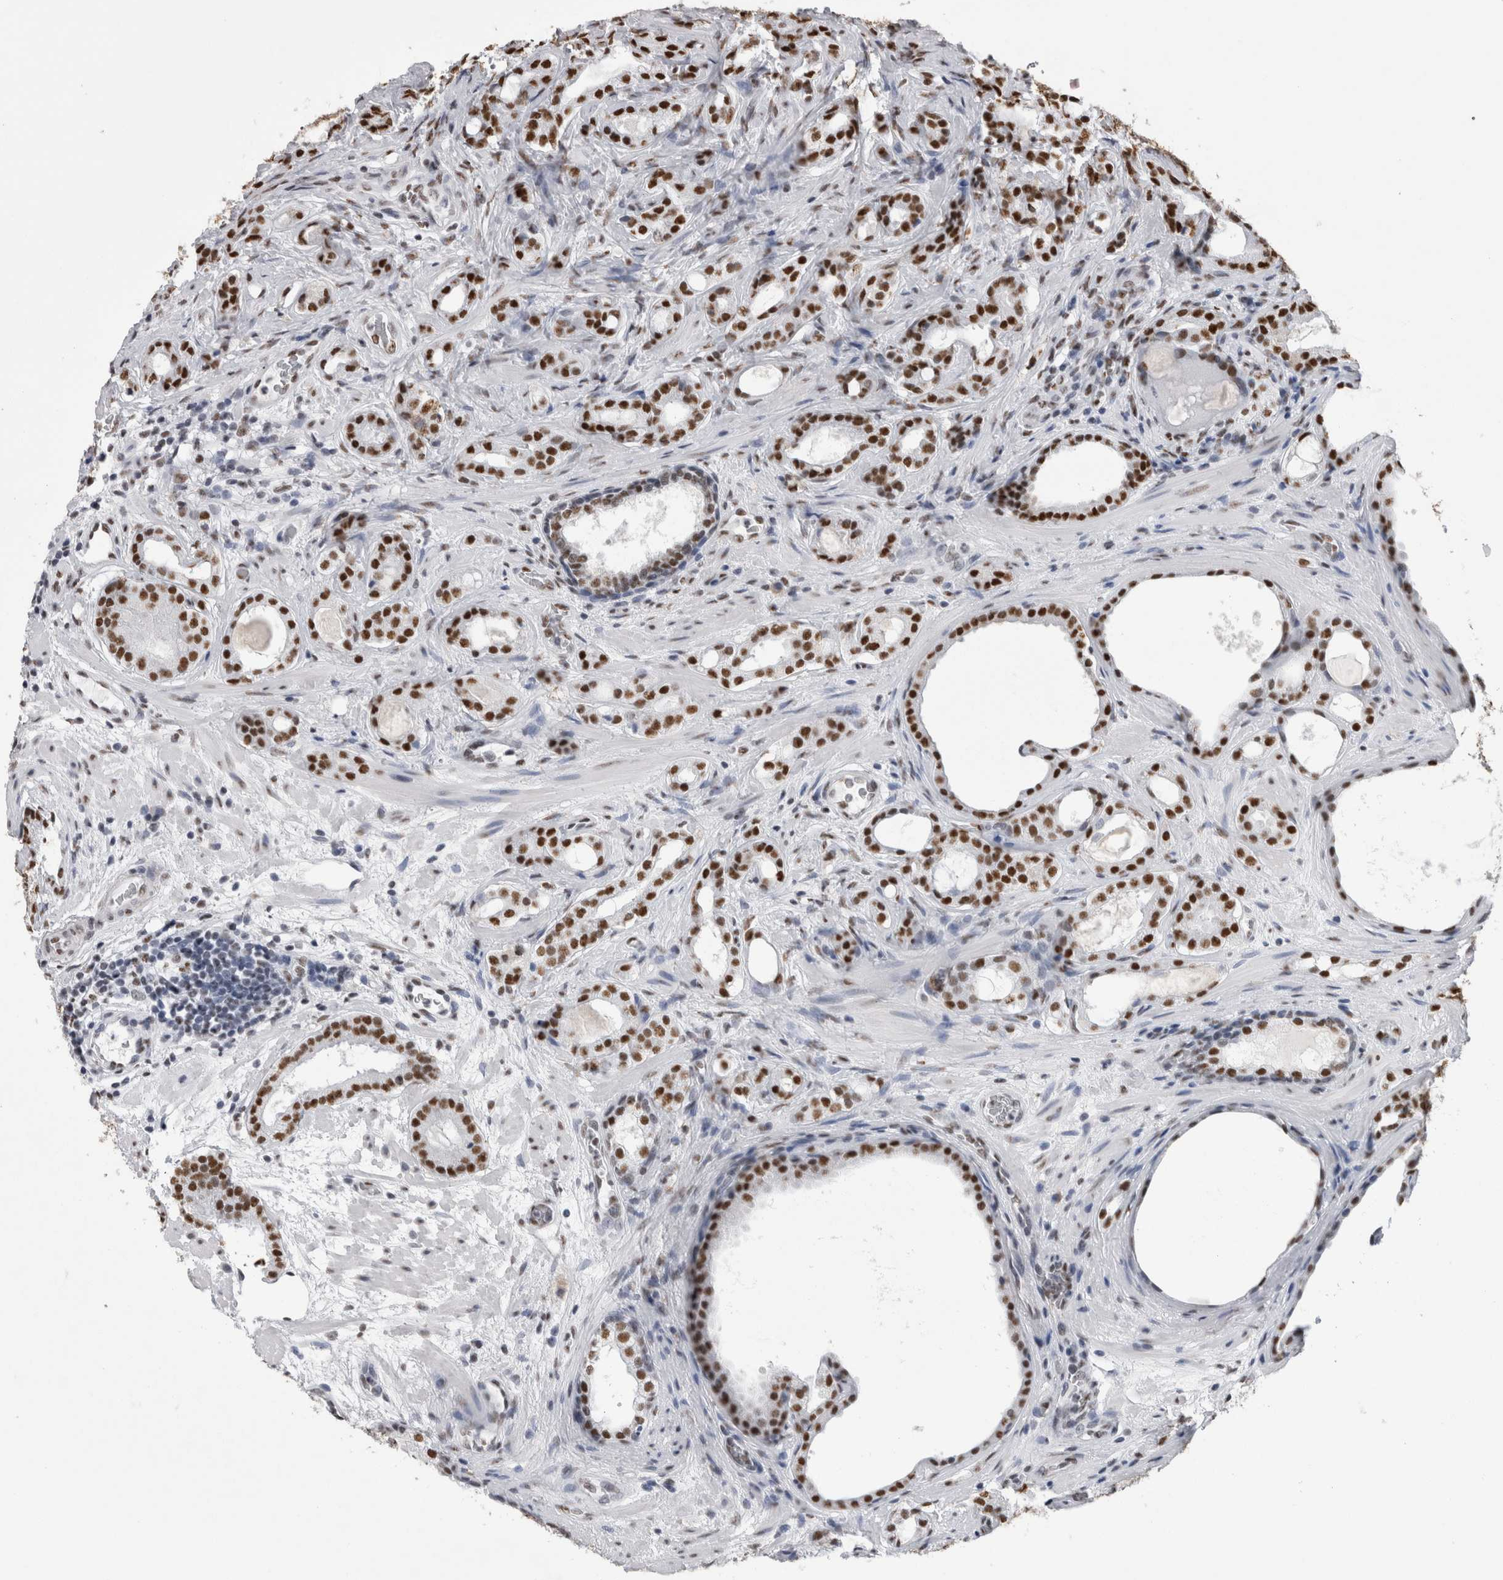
{"staining": {"intensity": "strong", "quantity": ">75%", "location": "nuclear"}, "tissue": "prostate cancer", "cell_type": "Tumor cells", "image_type": "cancer", "snomed": [{"axis": "morphology", "description": "Adenocarcinoma, High grade"}, {"axis": "topography", "description": "Prostate"}], "caption": "Immunohistochemical staining of prostate cancer displays high levels of strong nuclear protein staining in about >75% of tumor cells.", "gene": "ALPK3", "patient": {"sex": "male", "age": 60}}